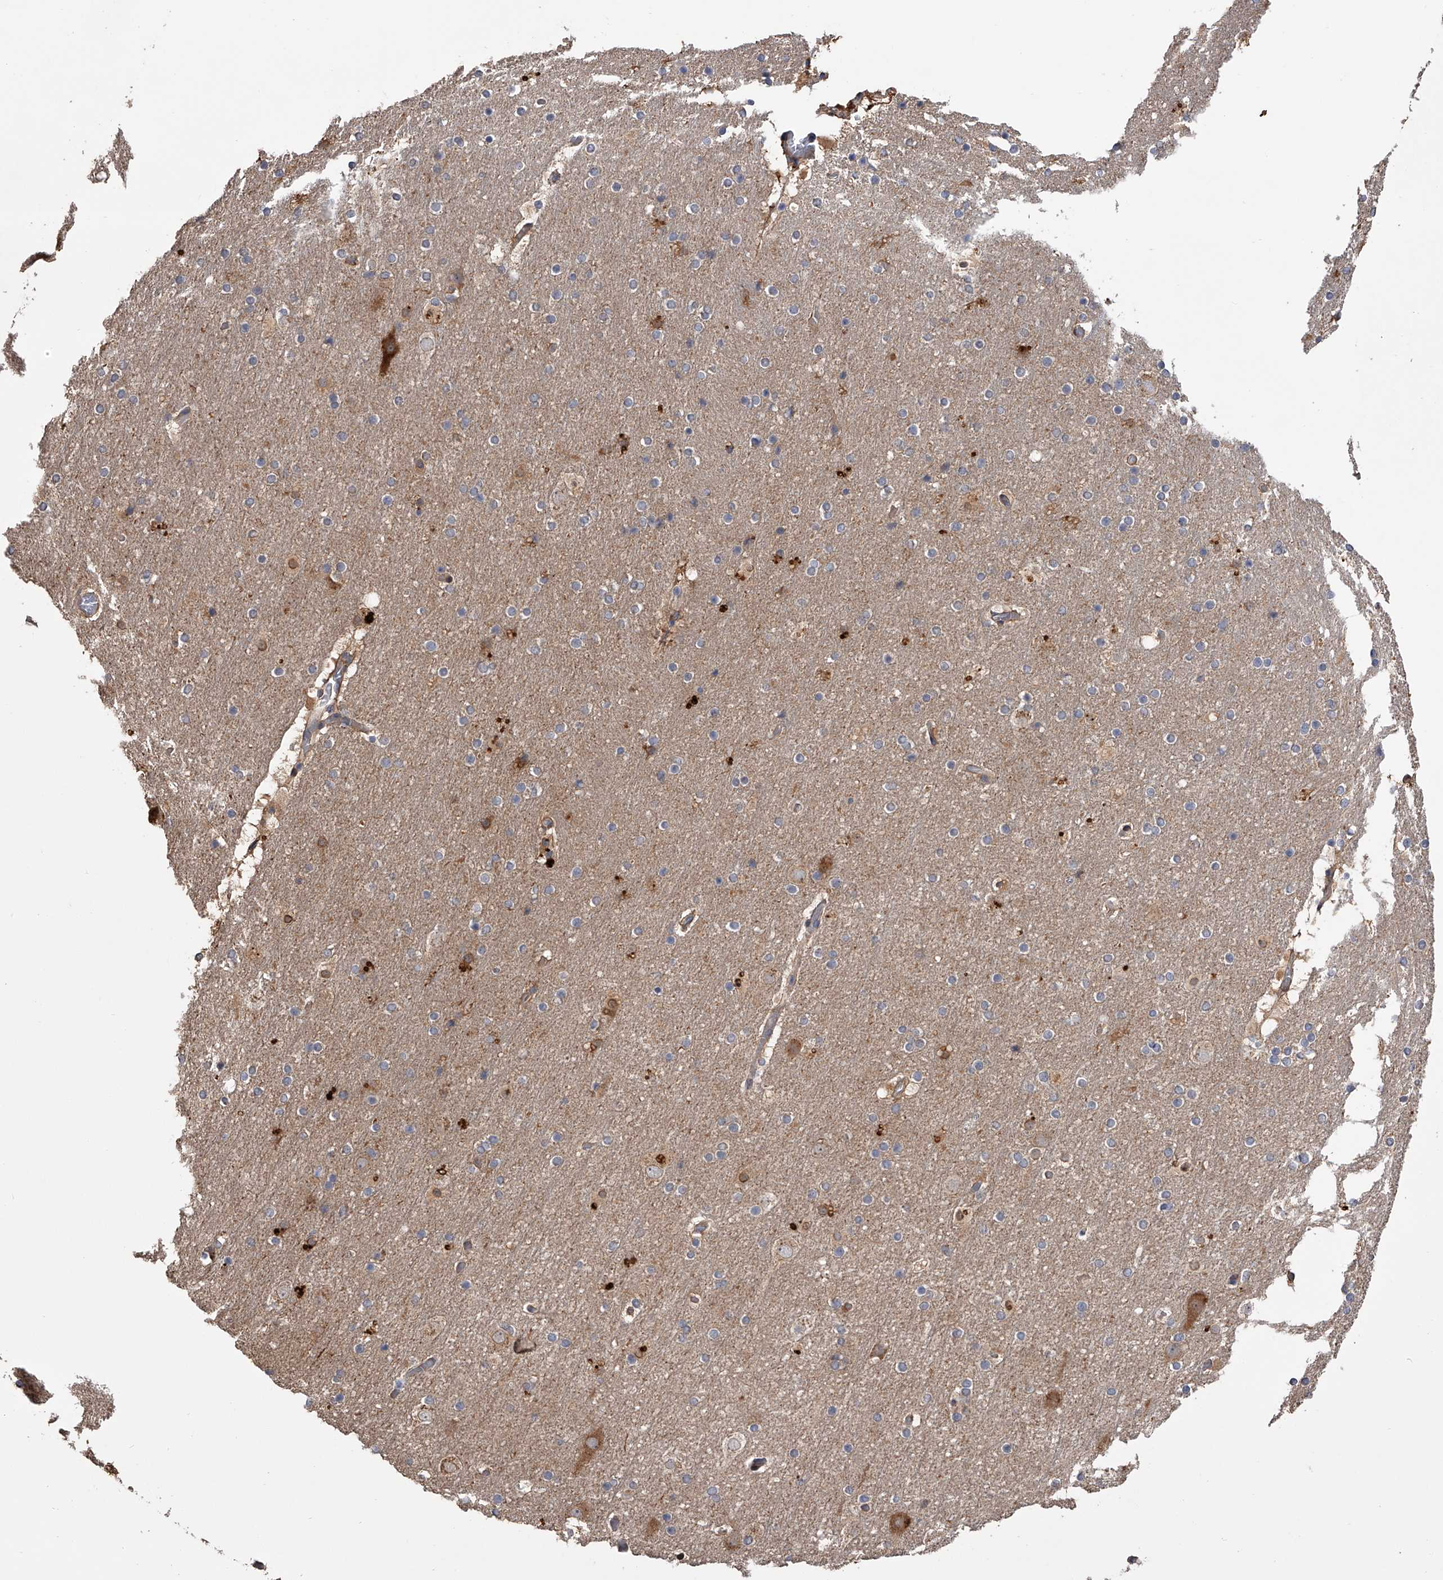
{"staining": {"intensity": "weak", "quantity": ">75%", "location": "cytoplasmic/membranous"}, "tissue": "cerebral cortex", "cell_type": "Endothelial cells", "image_type": "normal", "snomed": [{"axis": "morphology", "description": "Normal tissue, NOS"}, {"axis": "topography", "description": "Cerebral cortex"}], "caption": "Benign cerebral cortex demonstrates weak cytoplasmic/membranous expression in about >75% of endothelial cells.", "gene": "ZNF343", "patient": {"sex": "male", "age": 57}}